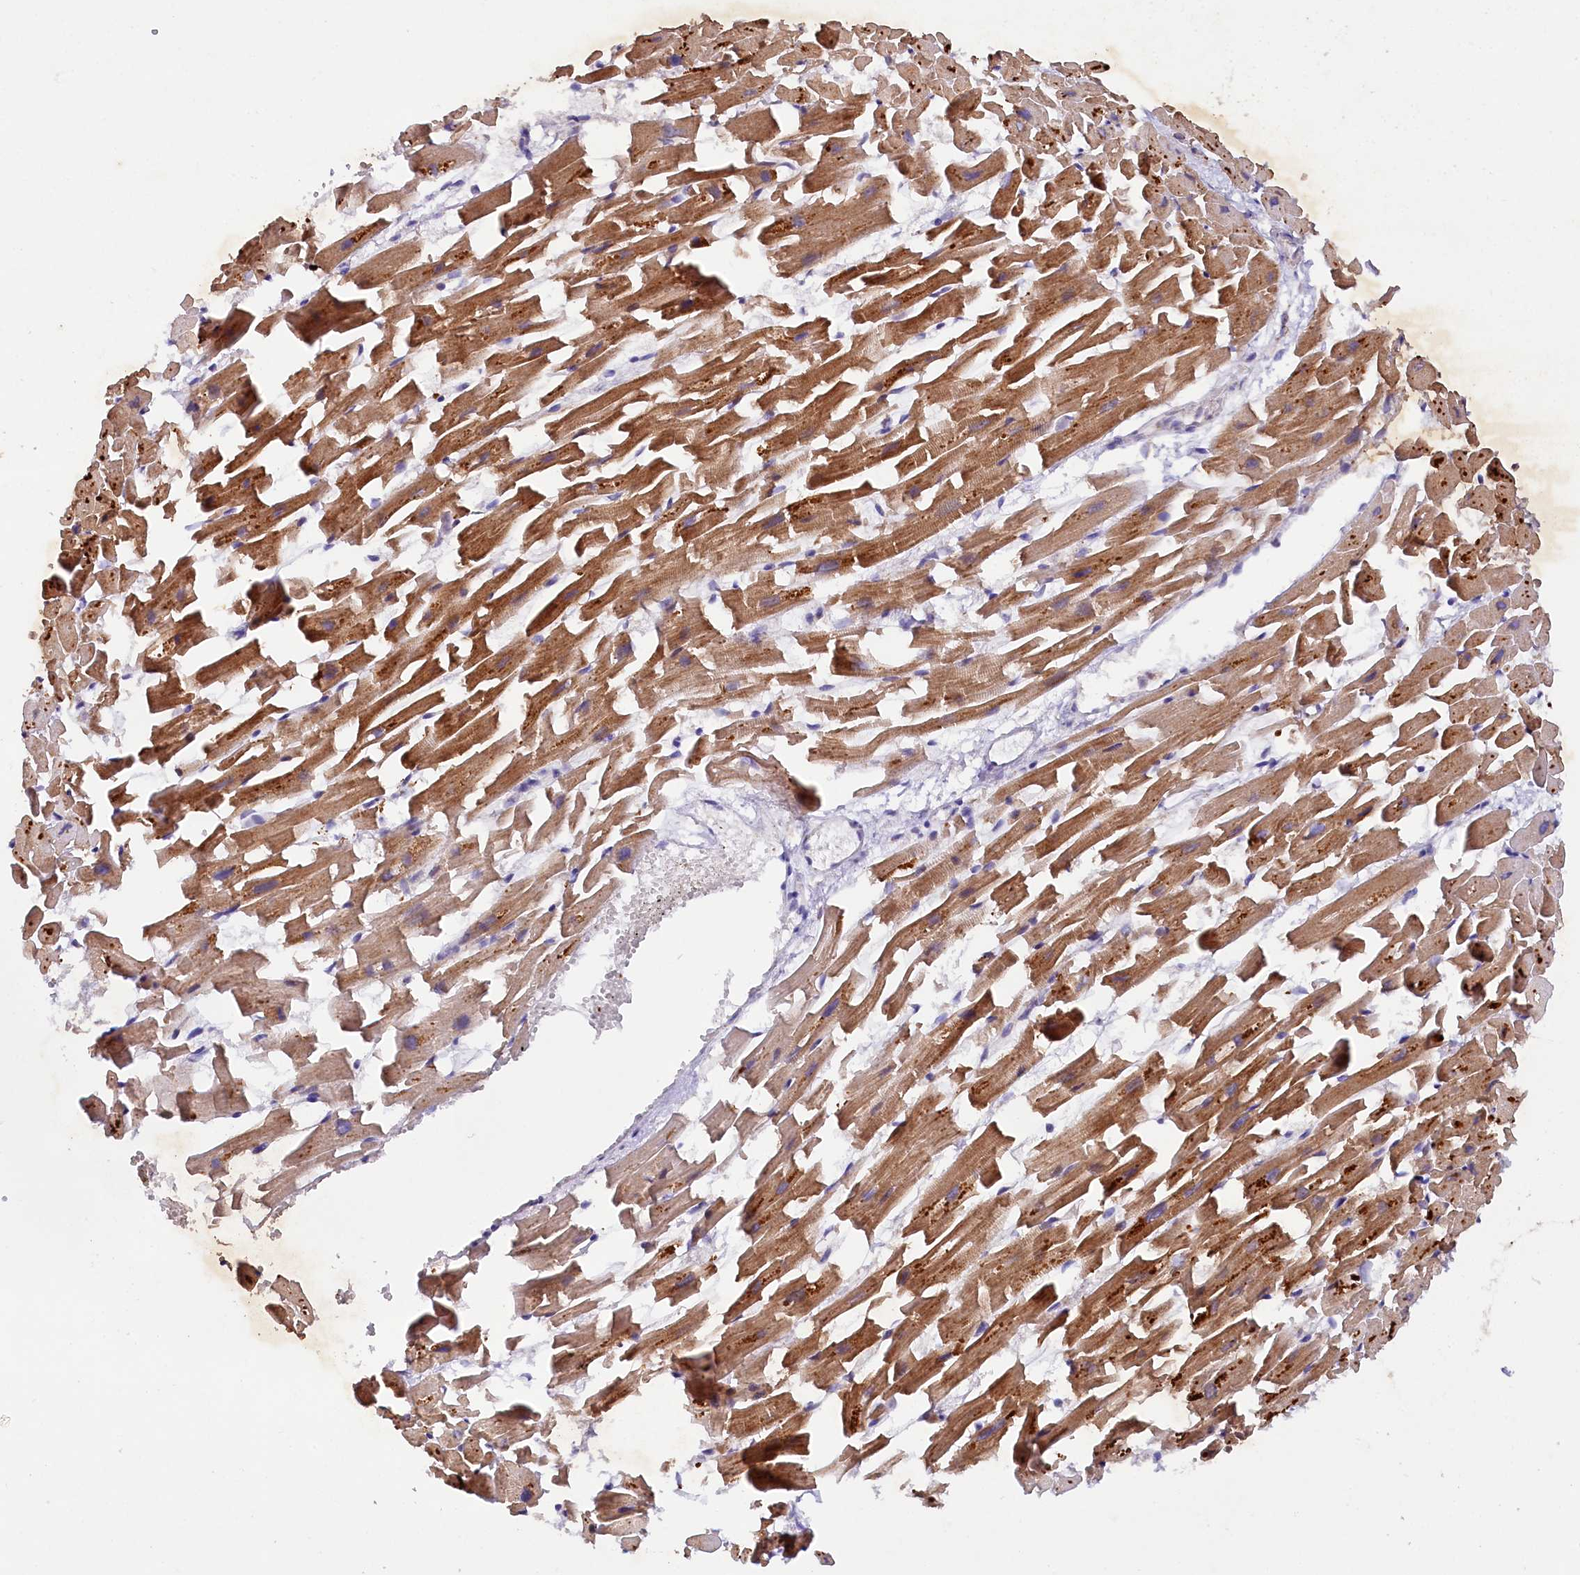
{"staining": {"intensity": "strong", "quantity": ">75%", "location": "cytoplasmic/membranous"}, "tissue": "heart muscle", "cell_type": "Cardiomyocytes", "image_type": "normal", "snomed": [{"axis": "morphology", "description": "Normal tissue, NOS"}, {"axis": "topography", "description": "Heart"}], "caption": "A histopathology image showing strong cytoplasmic/membranous expression in about >75% of cardiomyocytes in normal heart muscle, as visualized by brown immunohistochemical staining.", "gene": "ETFBKMT", "patient": {"sex": "female", "age": 64}}